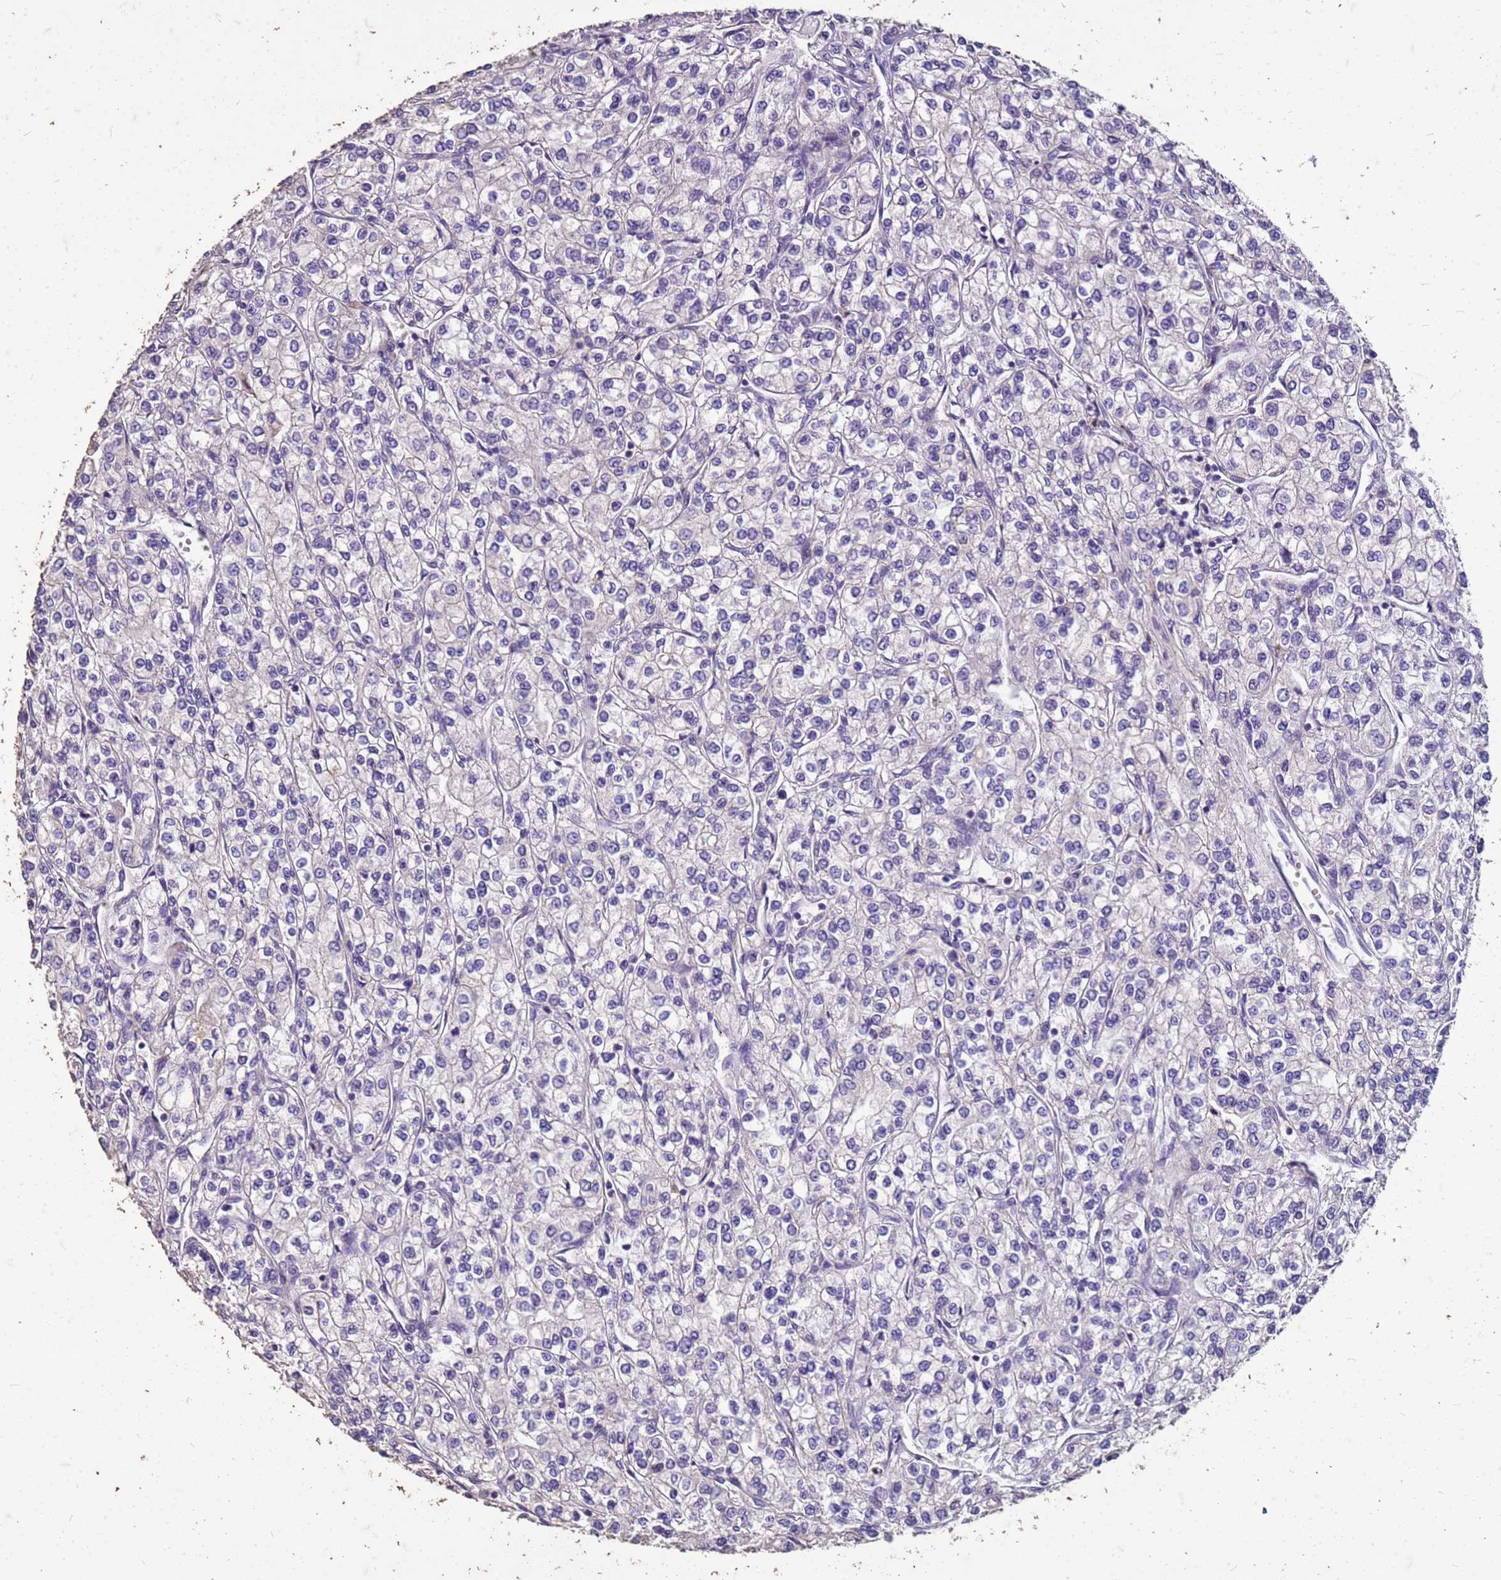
{"staining": {"intensity": "negative", "quantity": "none", "location": "none"}, "tissue": "renal cancer", "cell_type": "Tumor cells", "image_type": "cancer", "snomed": [{"axis": "morphology", "description": "Adenocarcinoma, NOS"}, {"axis": "topography", "description": "Kidney"}], "caption": "Tumor cells are negative for protein expression in human renal adenocarcinoma.", "gene": "FAM184B", "patient": {"sex": "male", "age": 80}}